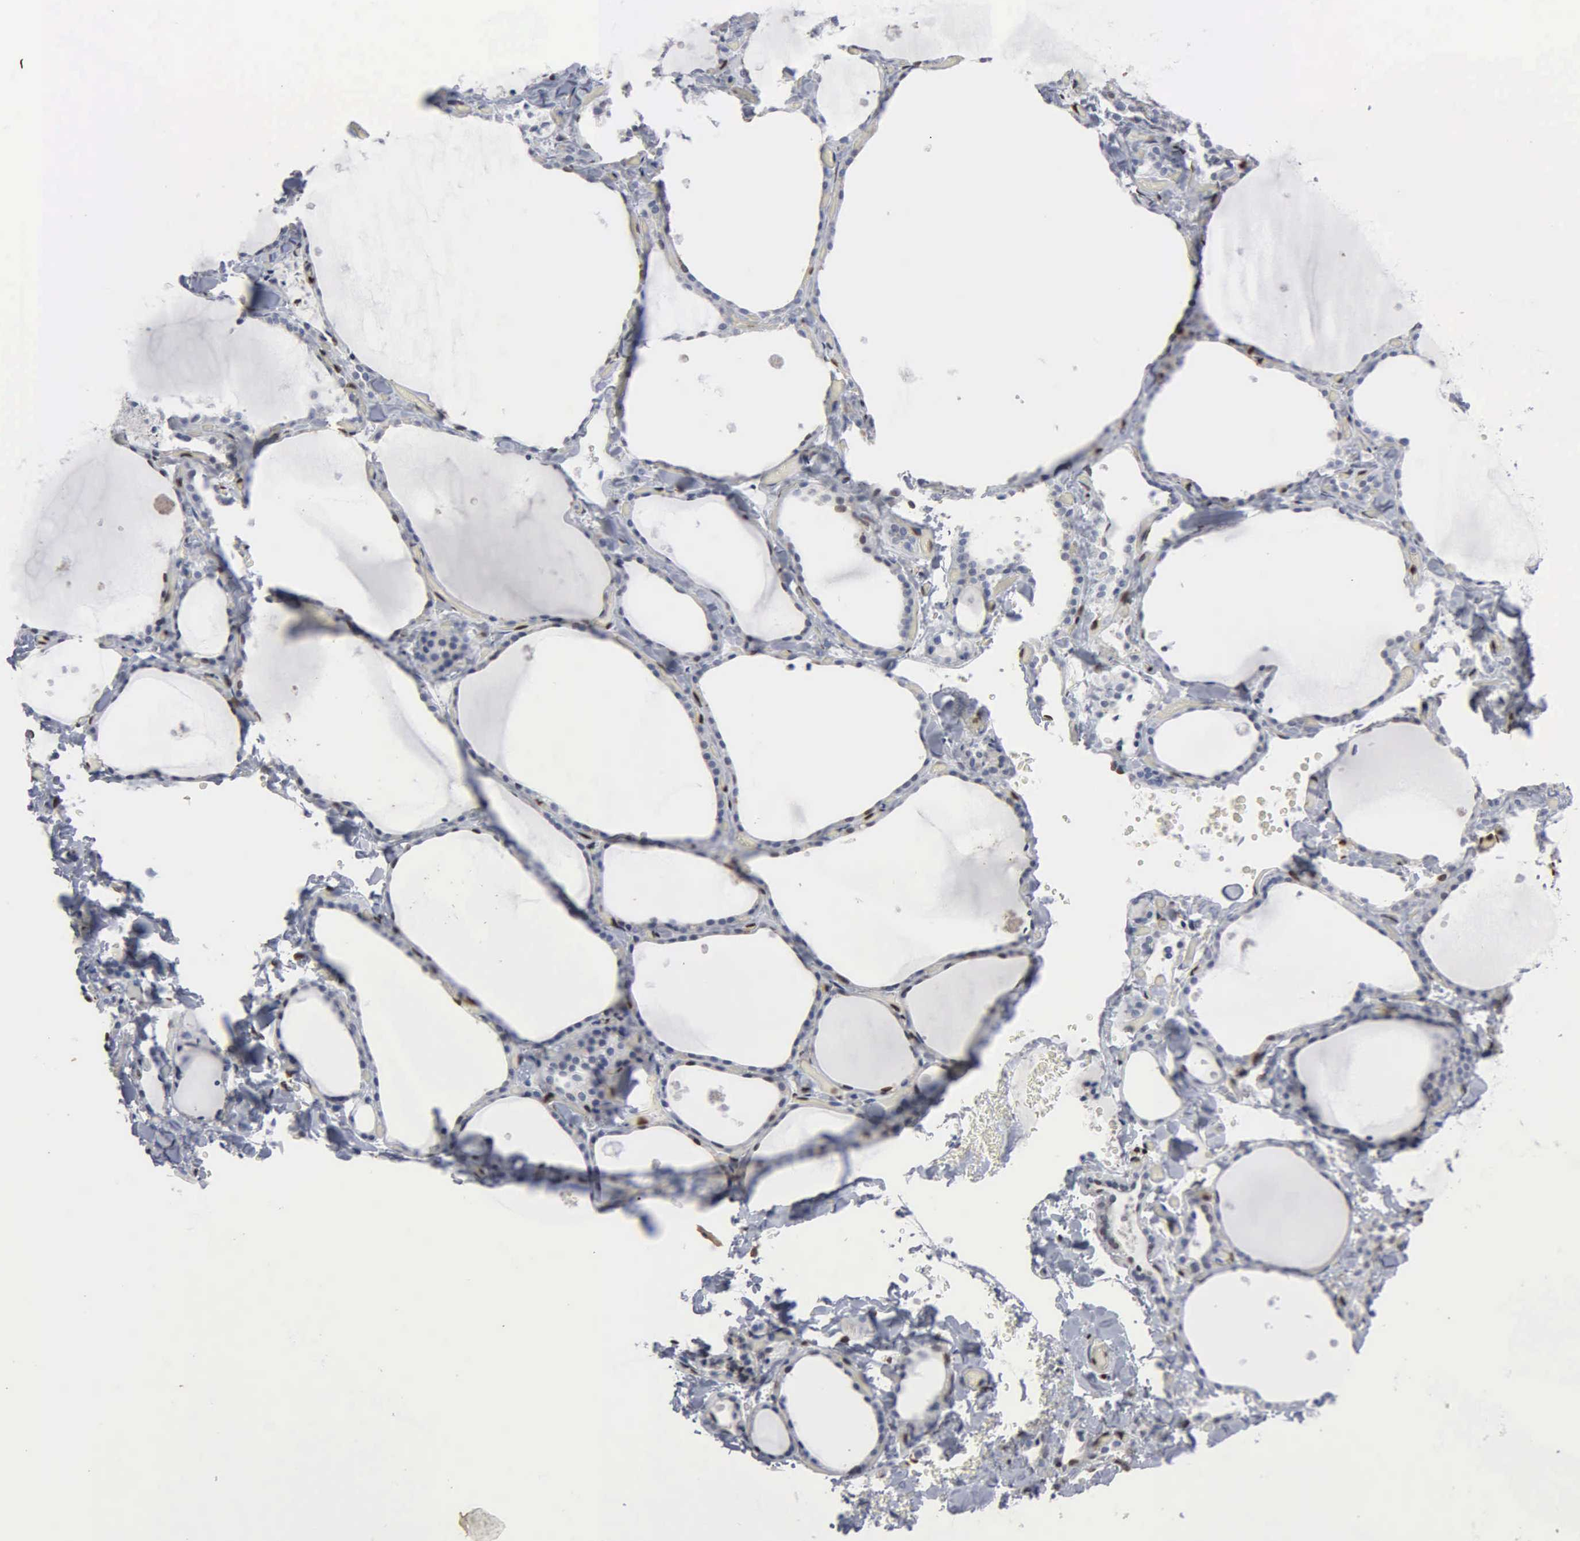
{"staining": {"intensity": "moderate", "quantity": "<25%", "location": "nuclear"}, "tissue": "thyroid gland", "cell_type": "Glandular cells", "image_type": "normal", "snomed": [{"axis": "morphology", "description": "Normal tissue, NOS"}, {"axis": "topography", "description": "Thyroid gland"}], "caption": "A brown stain shows moderate nuclear staining of a protein in glandular cells of unremarkable human thyroid gland.", "gene": "FGF2", "patient": {"sex": "male", "age": 34}}